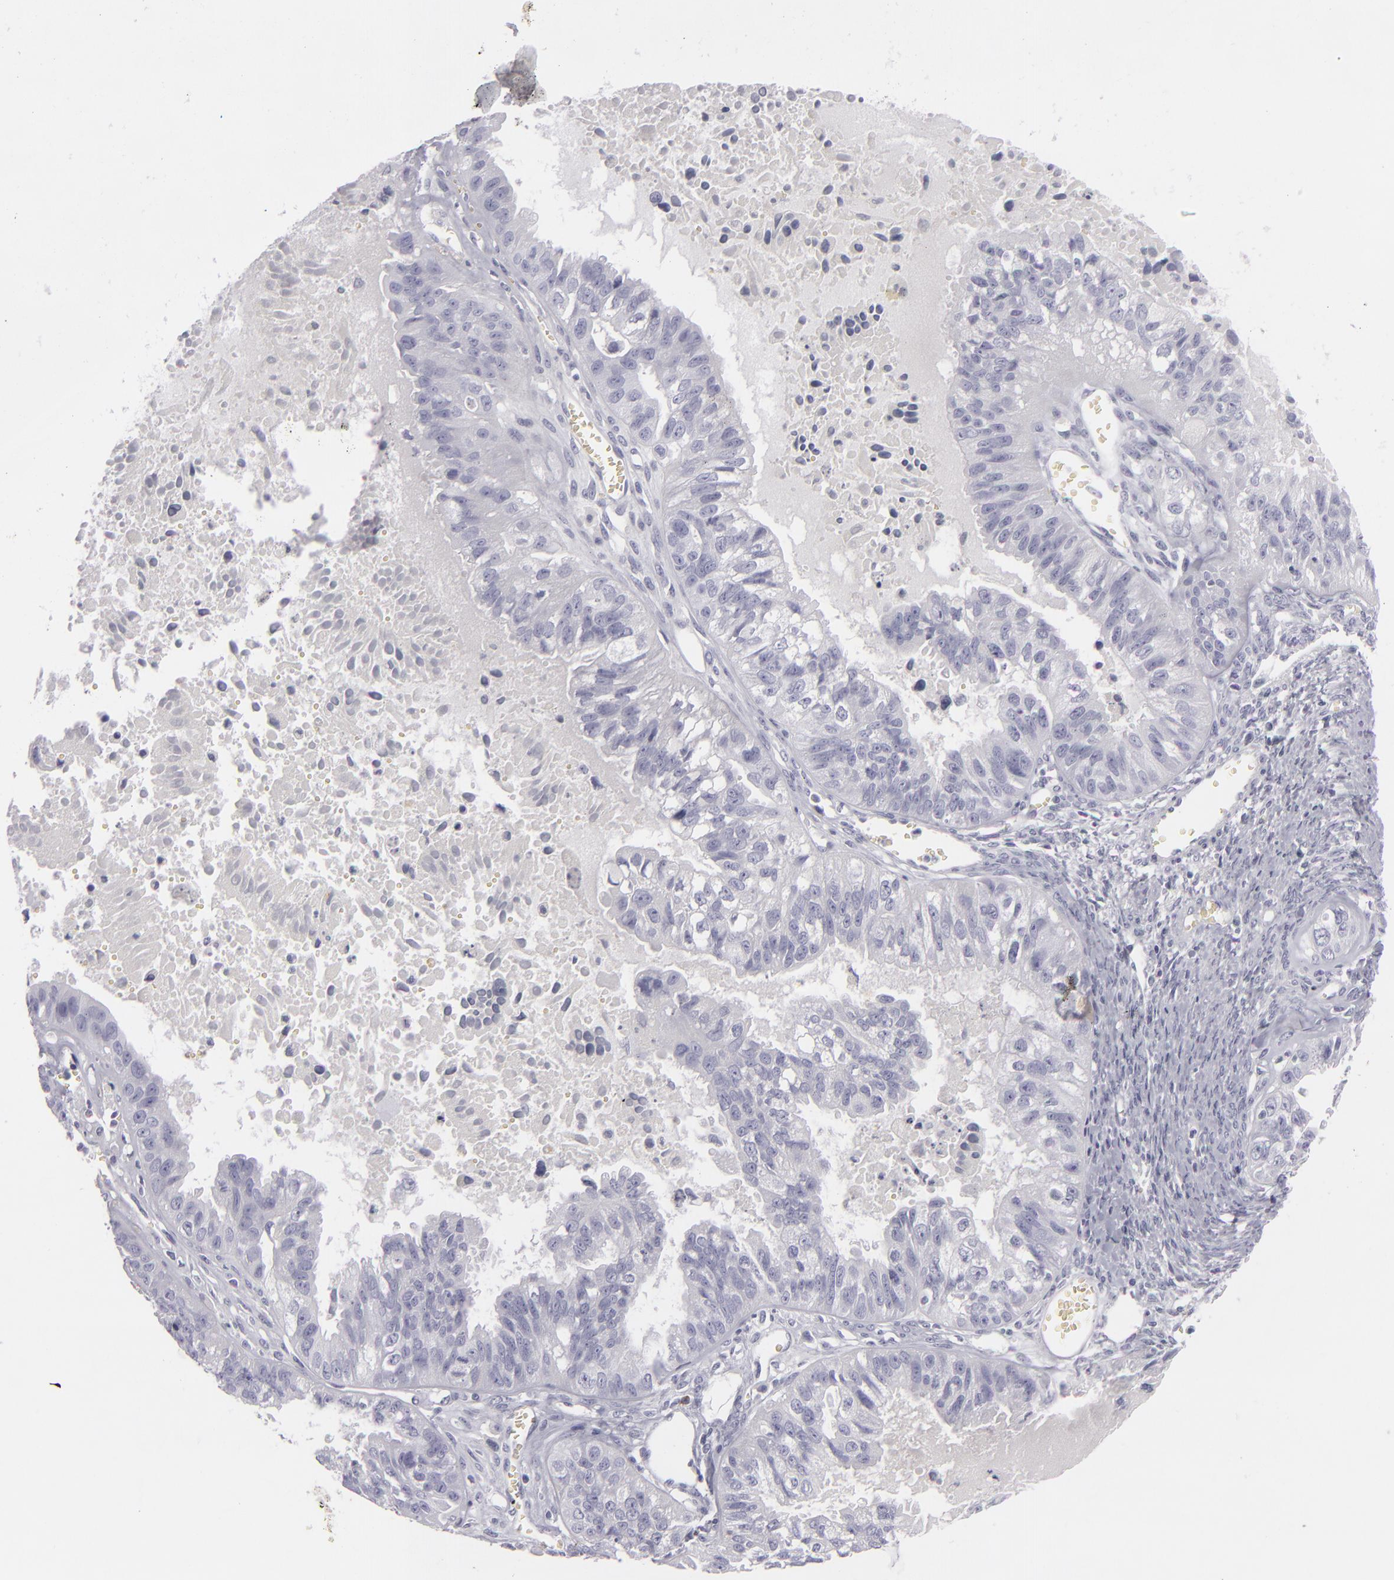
{"staining": {"intensity": "negative", "quantity": "none", "location": "none"}, "tissue": "ovarian cancer", "cell_type": "Tumor cells", "image_type": "cancer", "snomed": [{"axis": "morphology", "description": "Carcinoma, endometroid"}, {"axis": "topography", "description": "Ovary"}], "caption": "Immunohistochemical staining of endometroid carcinoma (ovarian) demonstrates no significant staining in tumor cells. Brightfield microscopy of IHC stained with DAB (brown) and hematoxylin (blue), captured at high magnification.", "gene": "CDX2", "patient": {"sex": "female", "age": 85}}